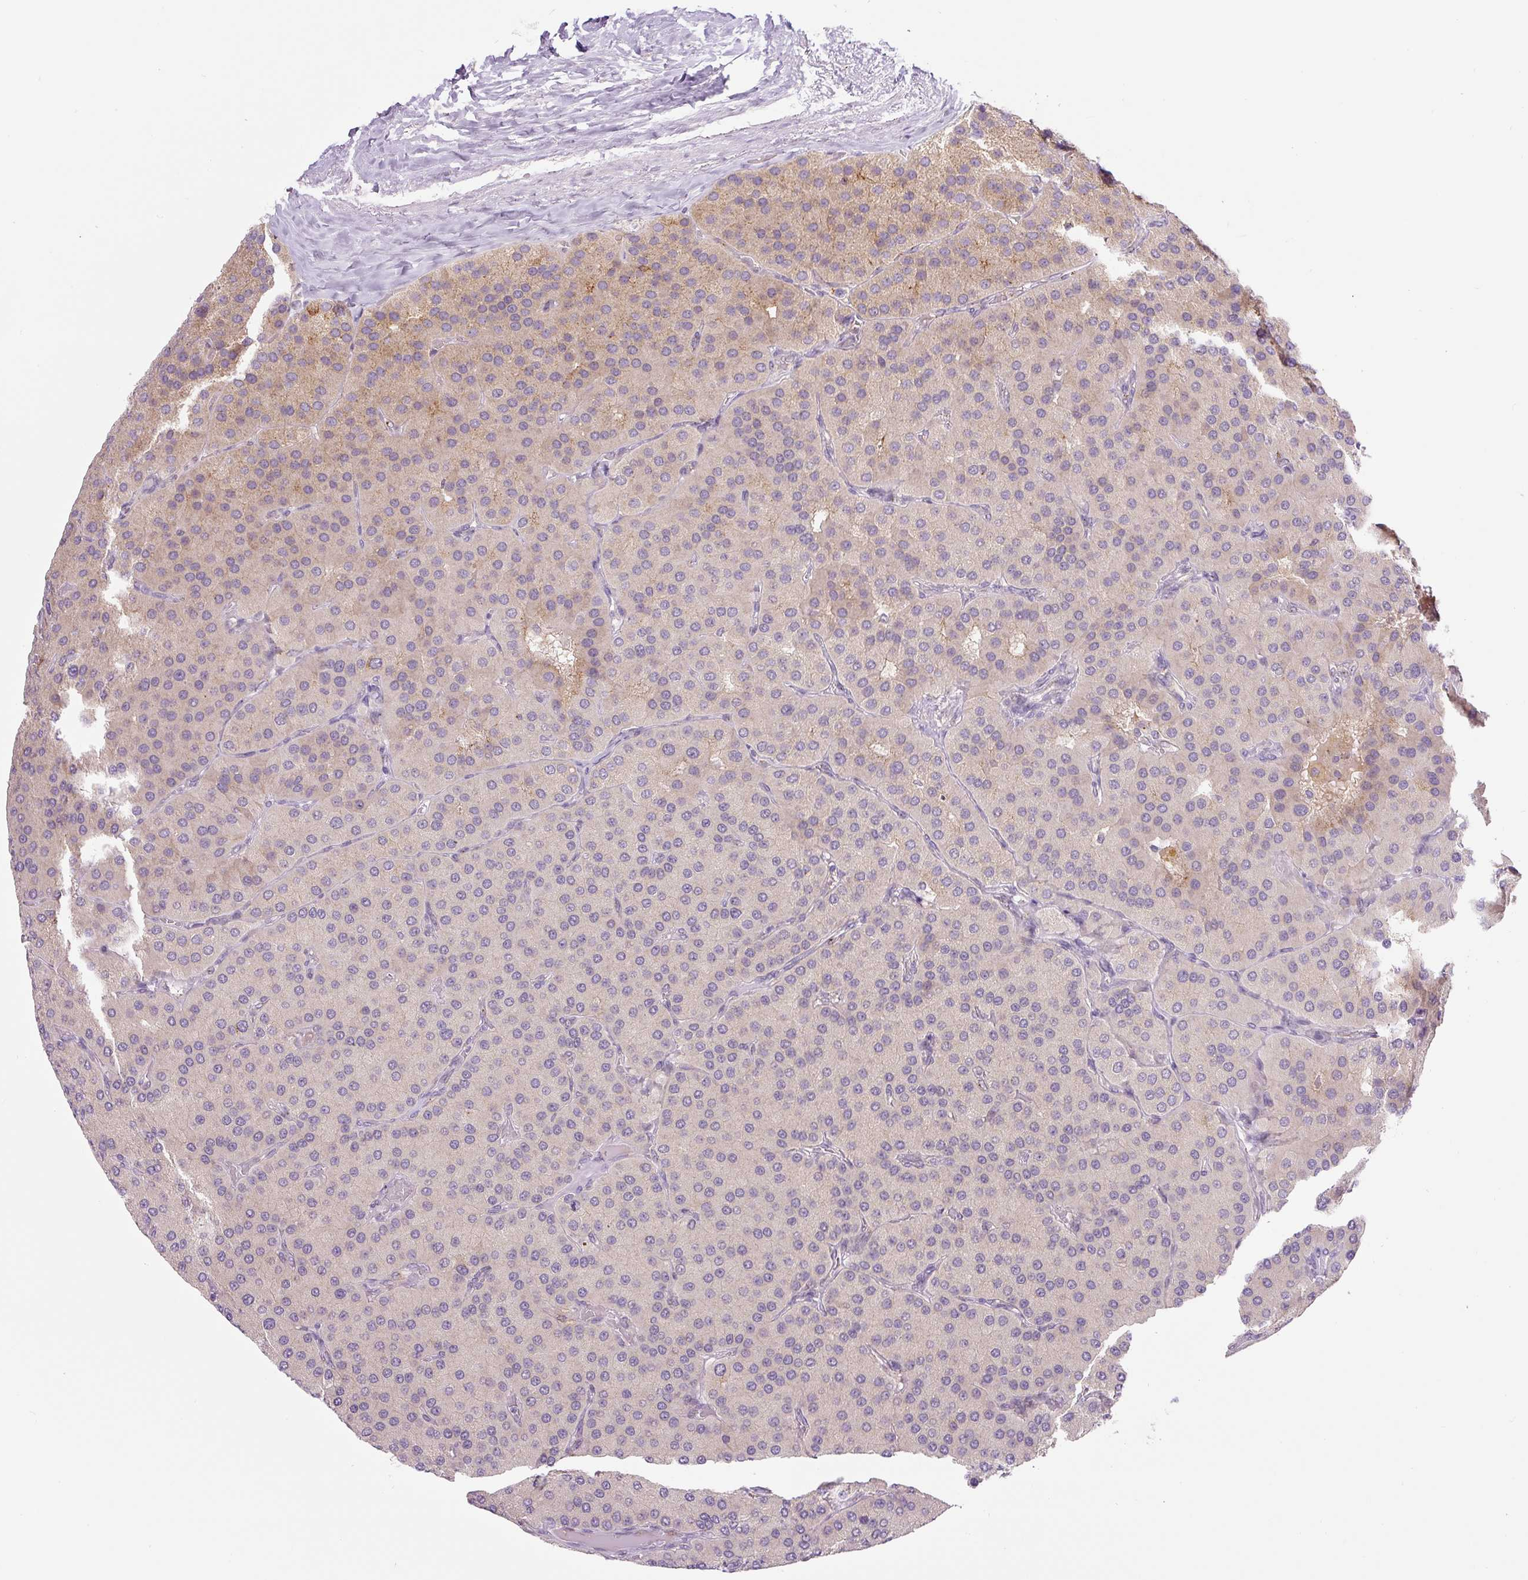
{"staining": {"intensity": "weak", "quantity": "<25%", "location": "cytoplasmic/membranous"}, "tissue": "parathyroid gland", "cell_type": "Glandular cells", "image_type": "normal", "snomed": [{"axis": "morphology", "description": "Normal tissue, NOS"}, {"axis": "morphology", "description": "Adenoma, NOS"}, {"axis": "topography", "description": "Parathyroid gland"}], "caption": "Glandular cells are negative for protein expression in normal human parathyroid gland. The staining is performed using DAB brown chromogen with nuclei counter-stained in using hematoxylin.", "gene": "PCM1", "patient": {"sex": "female", "age": 86}}